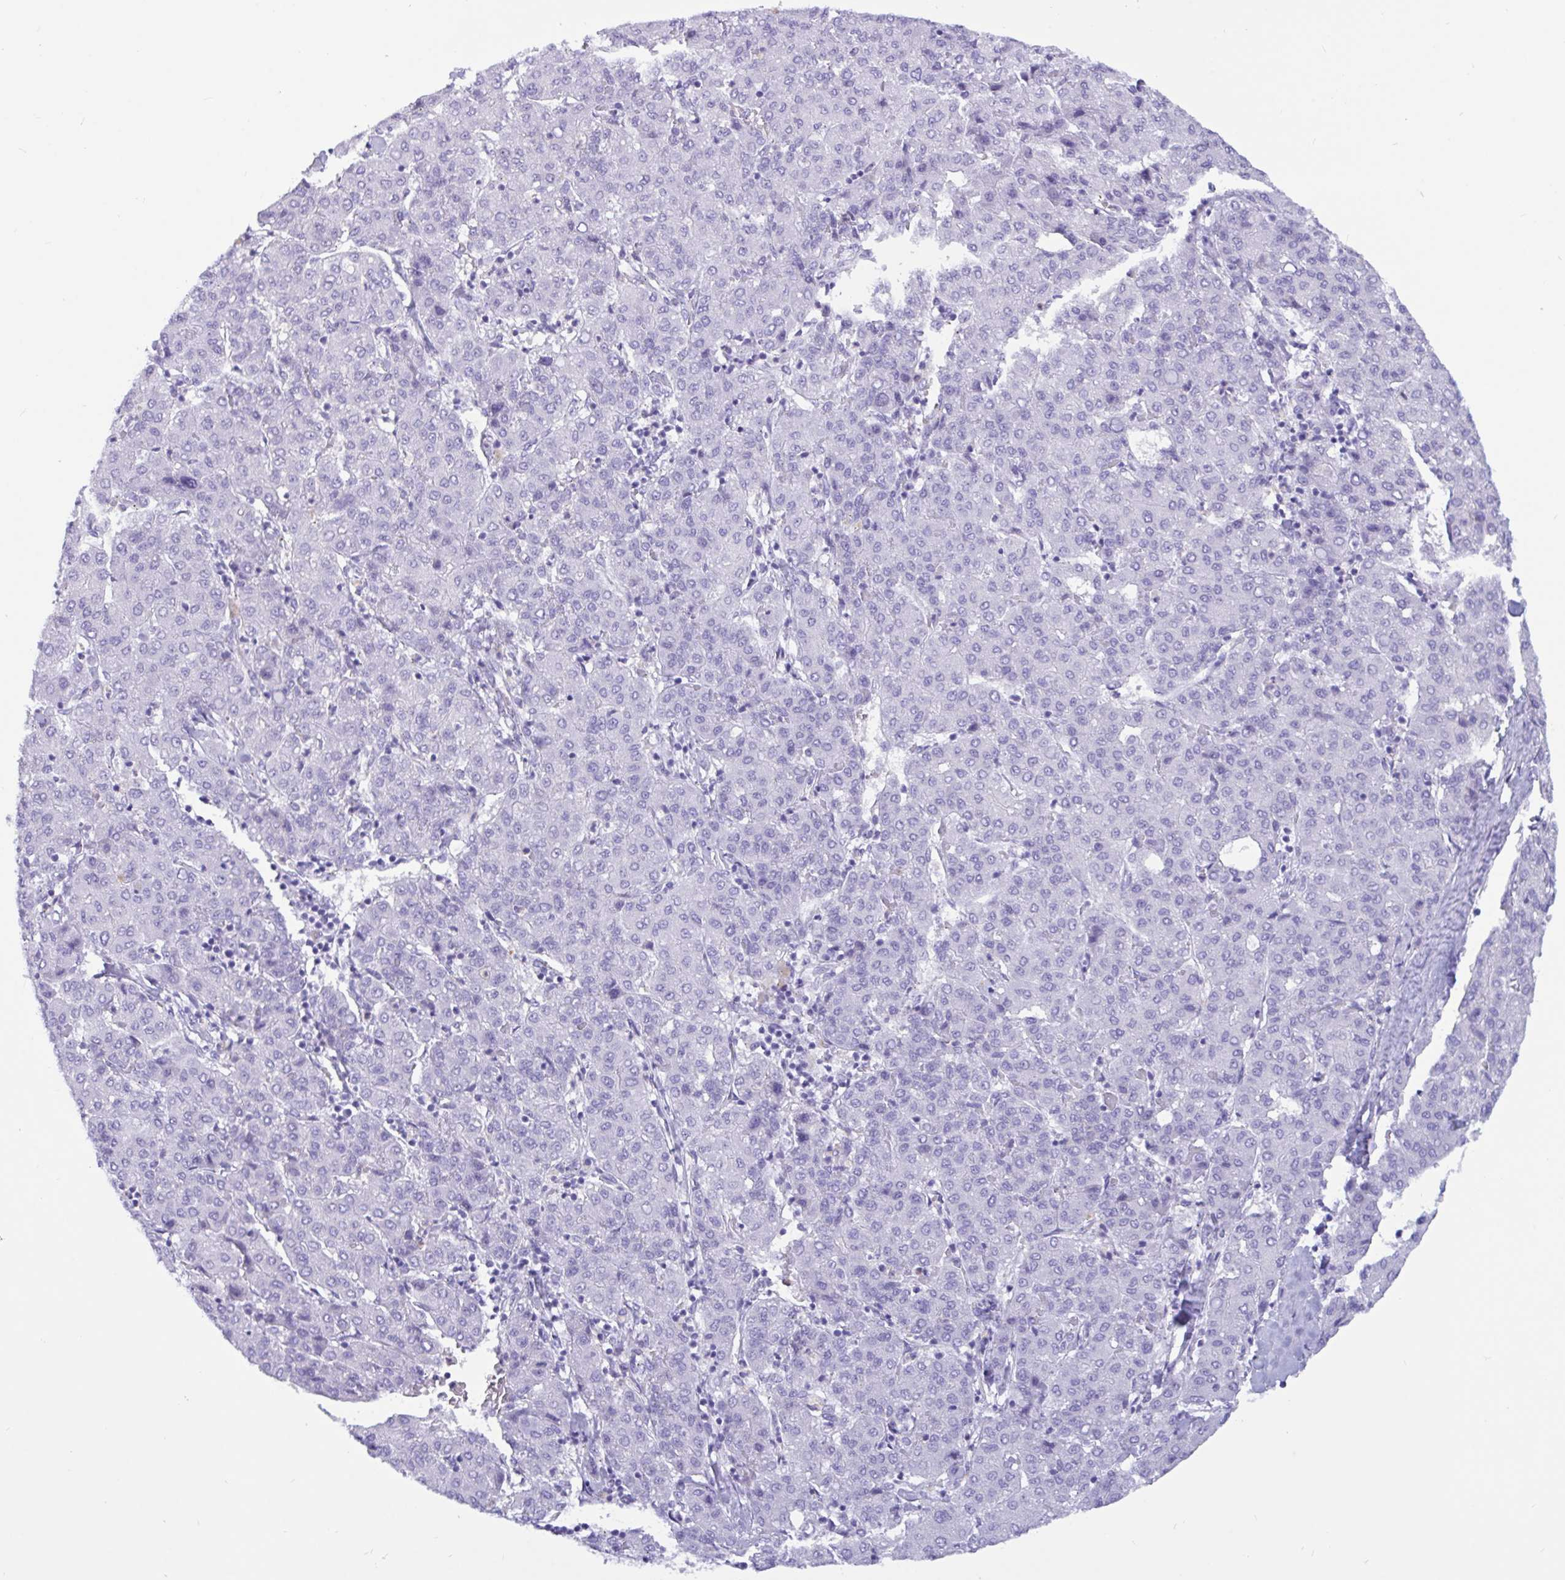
{"staining": {"intensity": "negative", "quantity": "none", "location": "none"}, "tissue": "liver cancer", "cell_type": "Tumor cells", "image_type": "cancer", "snomed": [{"axis": "morphology", "description": "Carcinoma, Hepatocellular, NOS"}, {"axis": "topography", "description": "Liver"}], "caption": "Liver cancer was stained to show a protein in brown. There is no significant staining in tumor cells.", "gene": "RNASE3", "patient": {"sex": "male", "age": 65}}